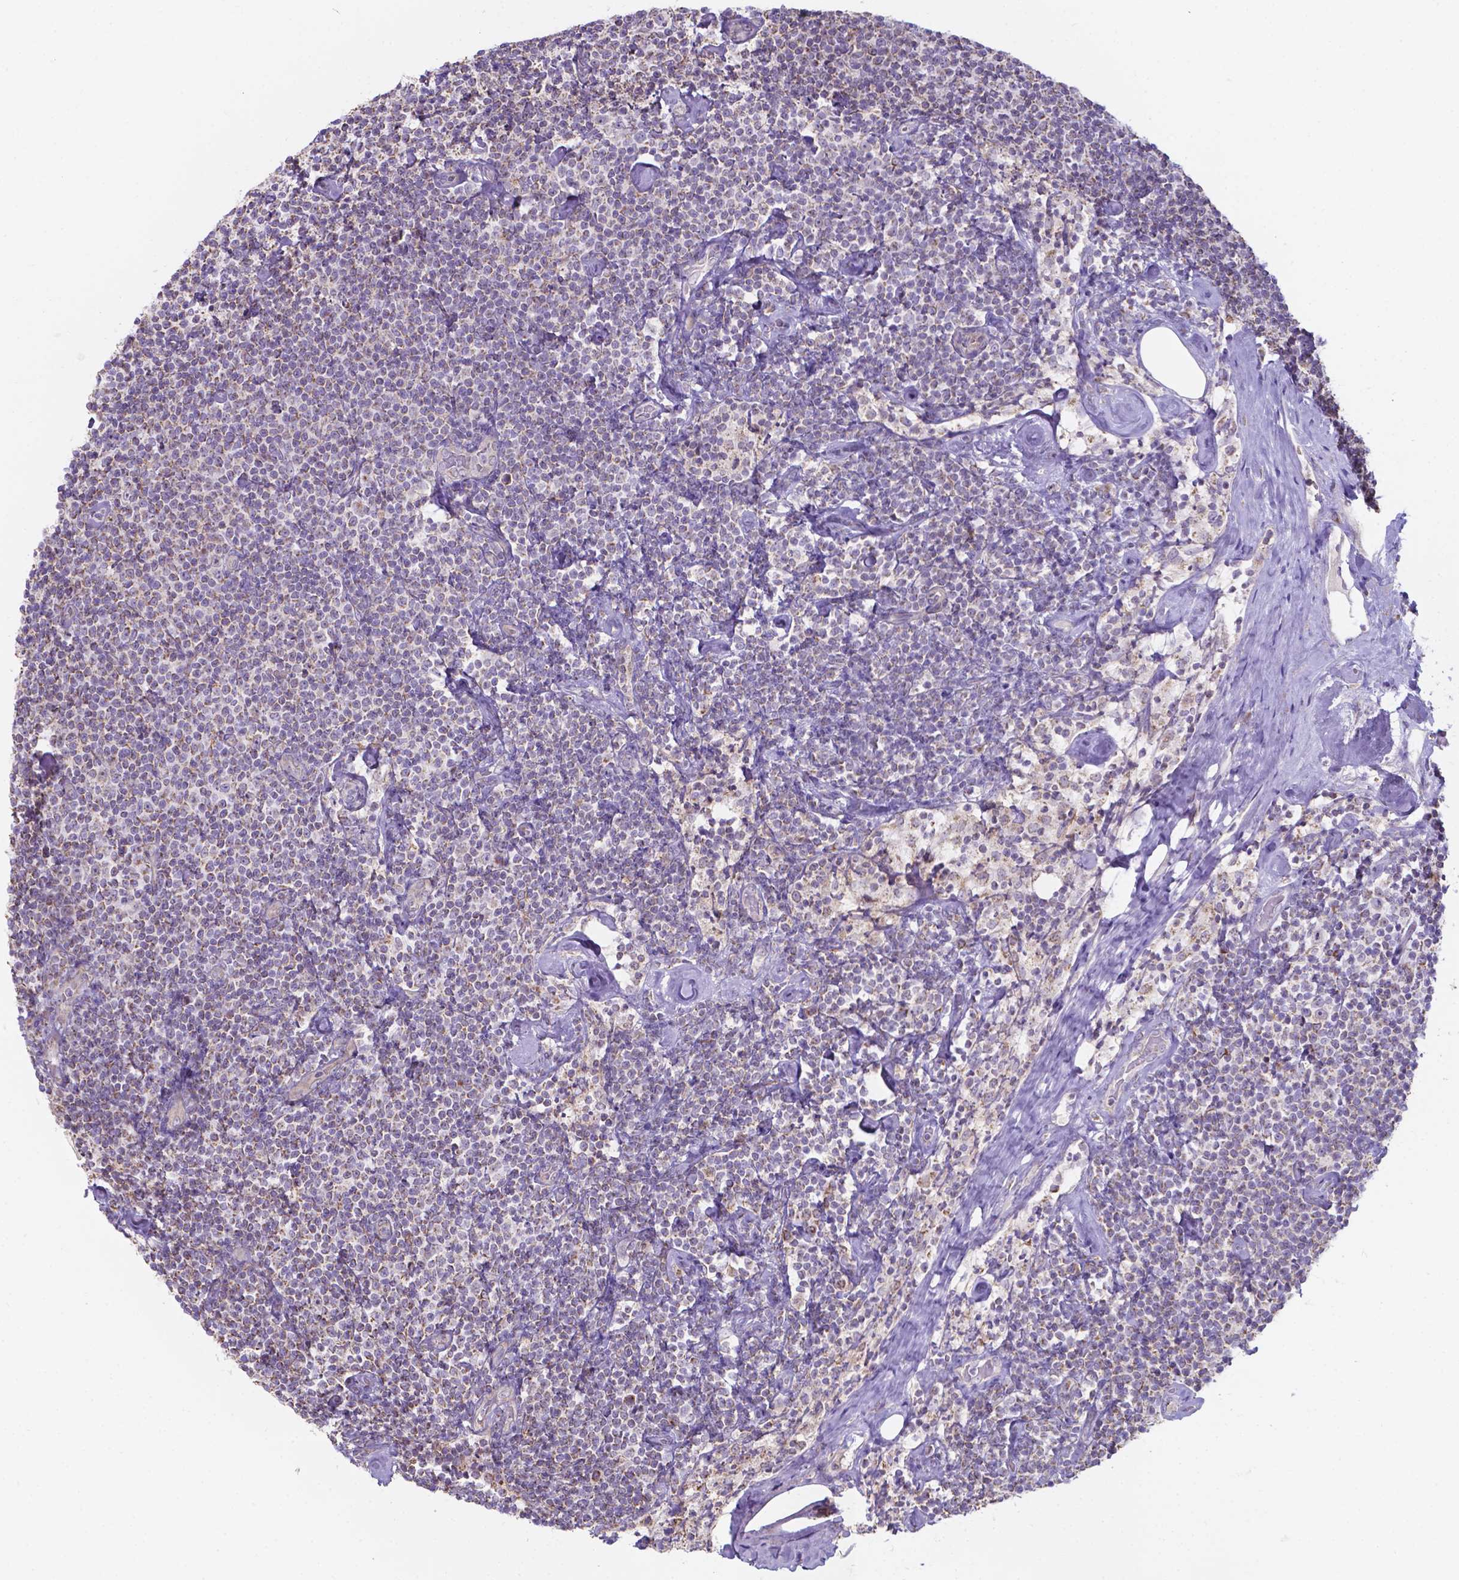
{"staining": {"intensity": "negative", "quantity": "none", "location": "none"}, "tissue": "lymphoma", "cell_type": "Tumor cells", "image_type": "cancer", "snomed": [{"axis": "morphology", "description": "Malignant lymphoma, non-Hodgkin's type, Low grade"}, {"axis": "topography", "description": "Lymph node"}], "caption": "Immunohistochemistry (IHC) image of human malignant lymphoma, non-Hodgkin's type (low-grade) stained for a protein (brown), which reveals no staining in tumor cells.", "gene": "FAM114A1", "patient": {"sex": "male", "age": 81}}